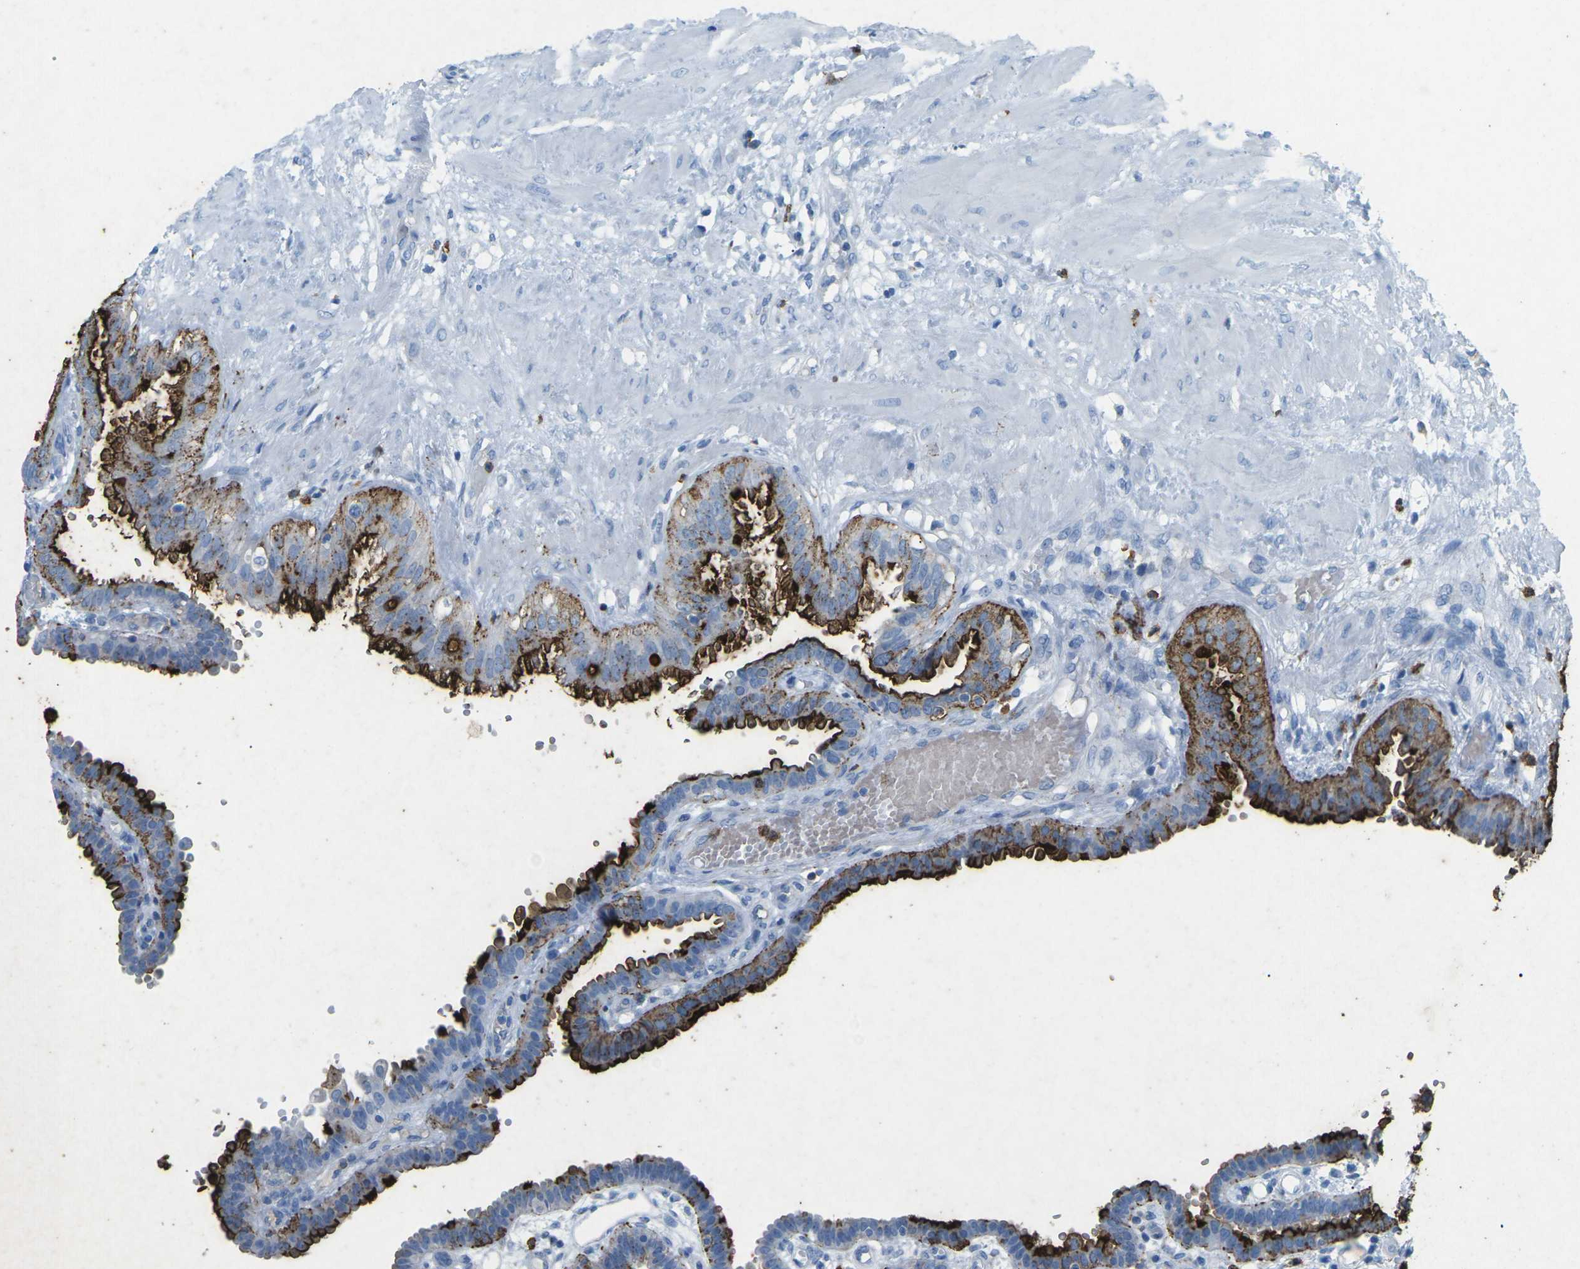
{"staining": {"intensity": "strong", "quantity": ">75%", "location": "cytoplasmic/membranous"}, "tissue": "fallopian tube", "cell_type": "Glandular cells", "image_type": "normal", "snomed": [{"axis": "morphology", "description": "Normal tissue, NOS"}, {"axis": "topography", "description": "Fallopian tube"}, {"axis": "topography", "description": "Placenta"}], "caption": "Protein analysis of unremarkable fallopian tube displays strong cytoplasmic/membranous expression in about >75% of glandular cells.", "gene": "CTAGE1", "patient": {"sex": "female", "age": 34}}